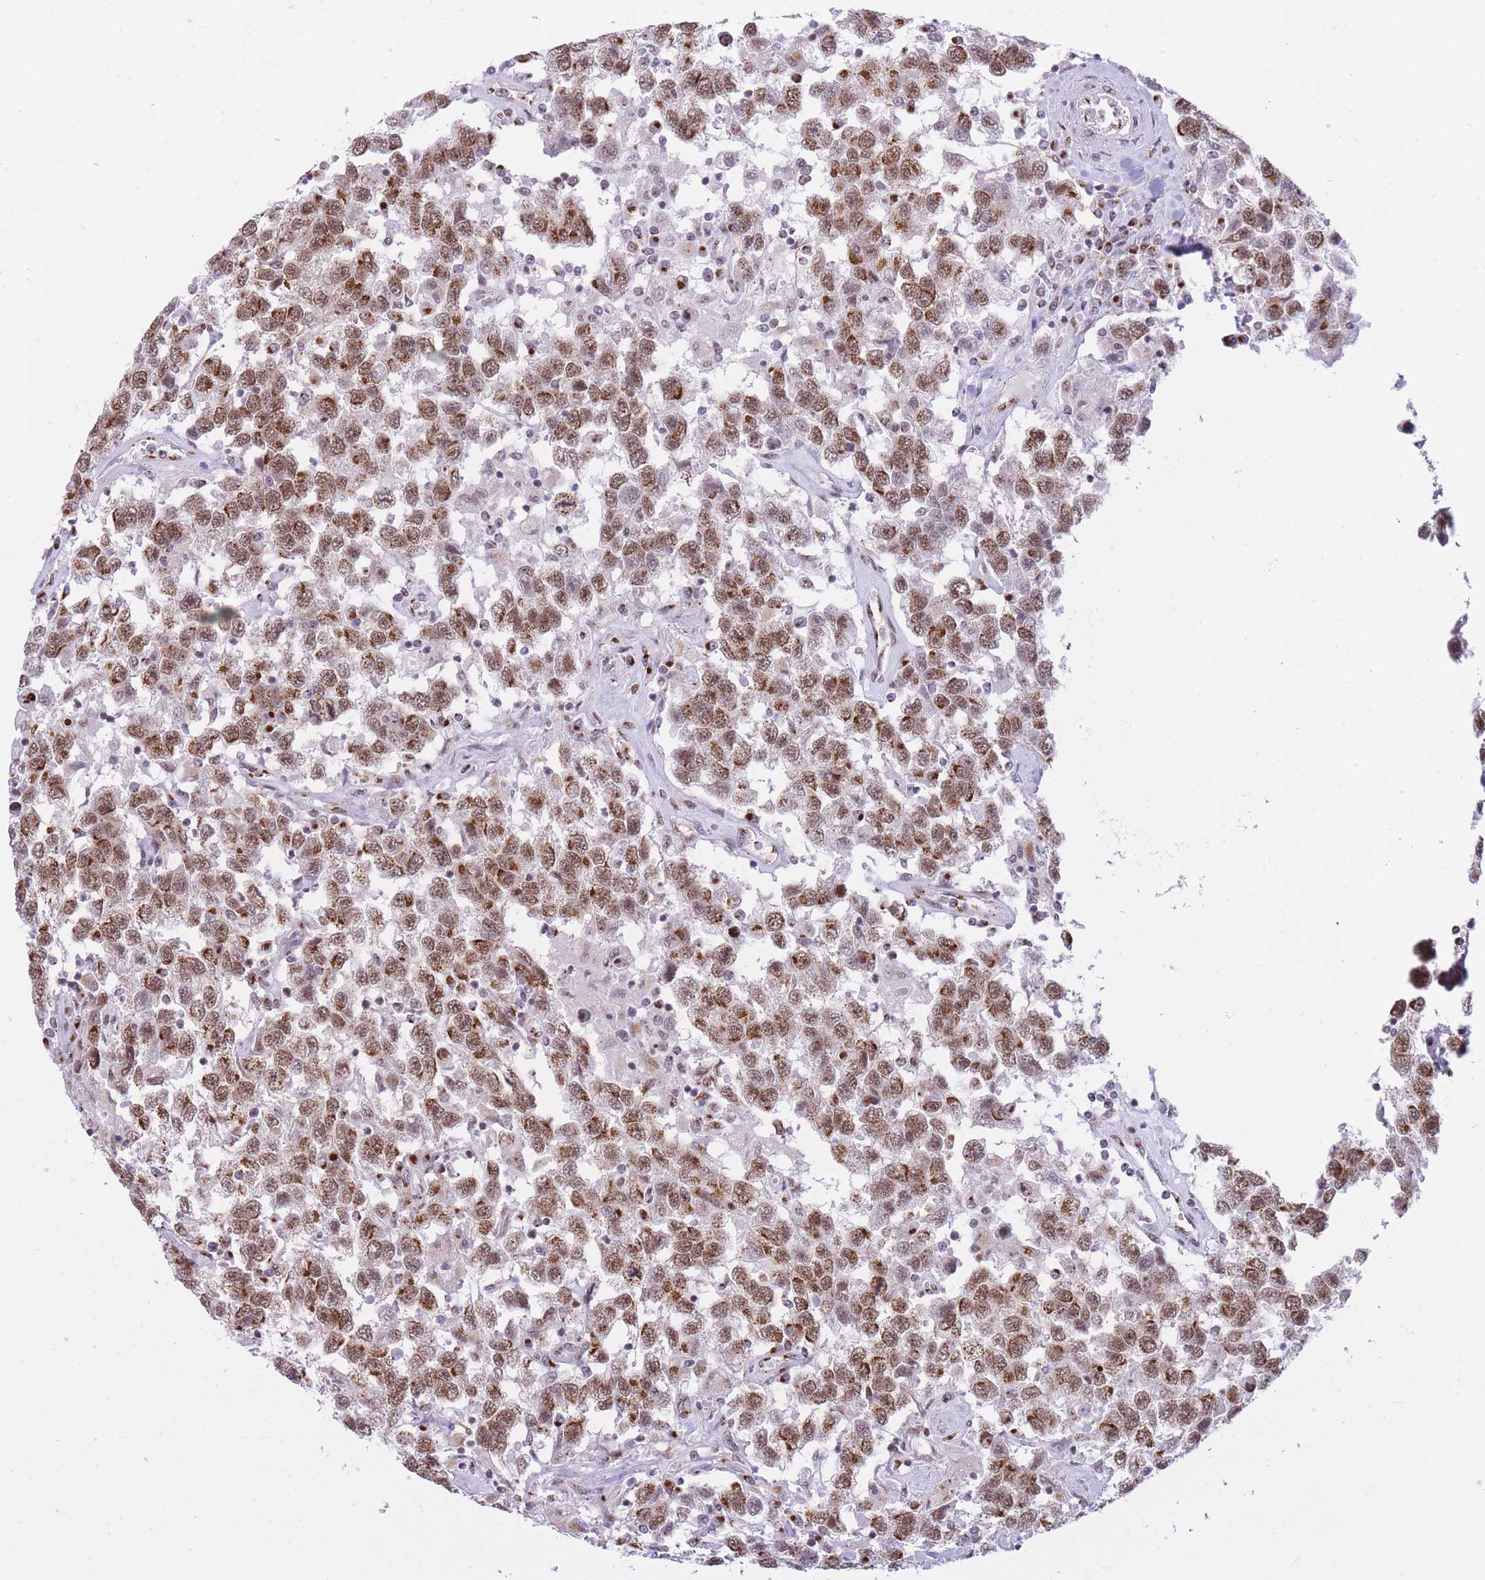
{"staining": {"intensity": "moderate", "quantity": ">75%", "location": "cytoplasmic/membranous,nuclear"}, "tissue": "testis cancer", "cell_type": "Tumor cells", "image_type": "cancer", "snomed": [{"axis": "morphology", "description": "Seminoma, NOS"}, {"axis": "topography", "description": "Testis"}], "caption": "Immunohistochemistry (IHC) photomicrograph of neoplastic tissue: testis cancer stained using immunohistochemistry demonstrates medium levels of moderate protein expression localized specifically in the cytoplasmic/membranous and nuclear of tumor cells, appearing as a cytoplasmic/membranous and nuclear brown color.", "gene": "INO80C", "patient": {"sex": "male", "age": 41}}